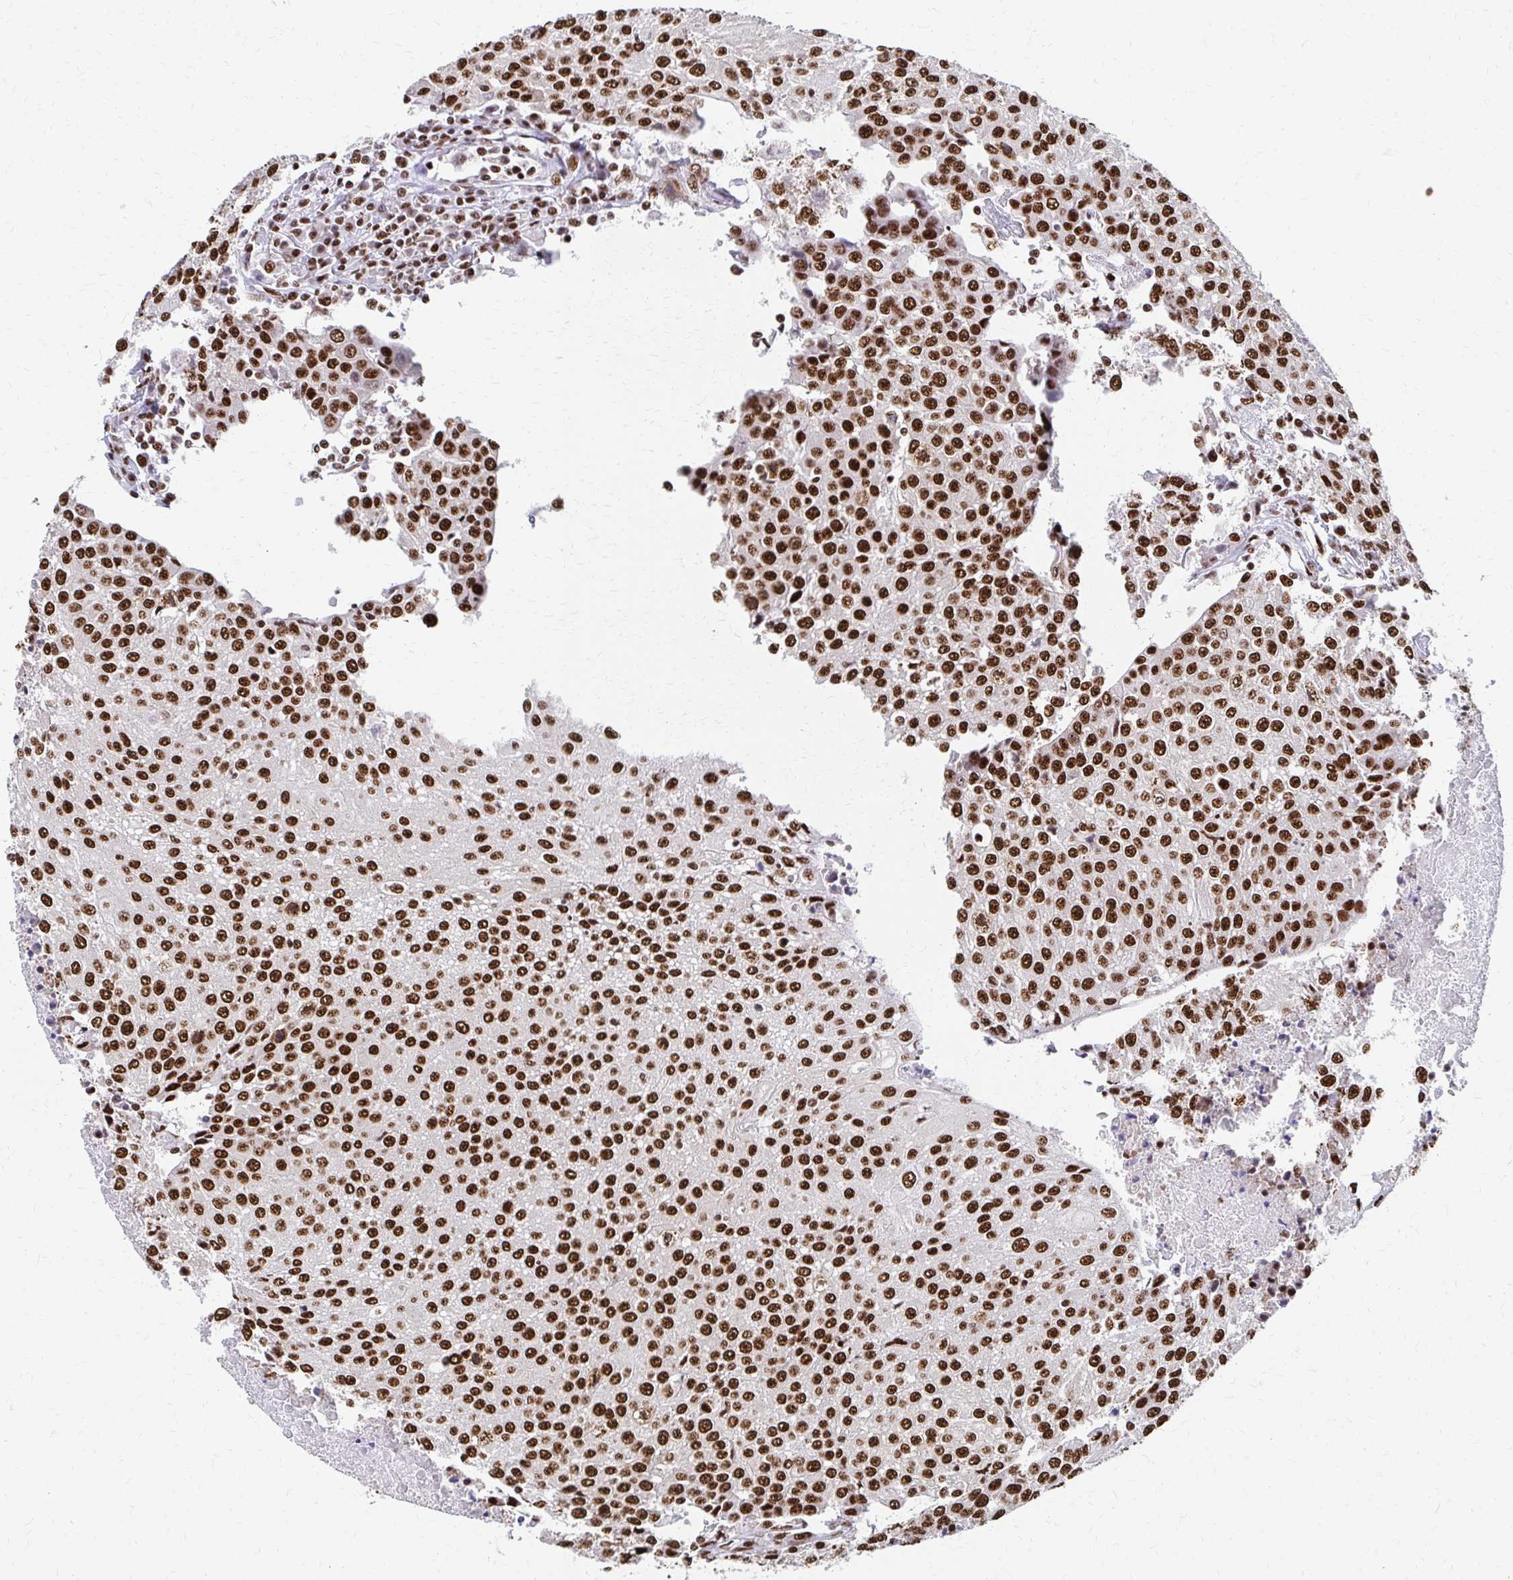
{"staining": {"intensity": "strong", "quantity": ">75%", "location": "nuclear"}, "tissue": "urothelial cancer", "cell_type": "Tumor cells", "image_type": "cancer", "snomed": [{"axis": "morphology", "description": "Urothelial carcinoma, High grade"}, {"axis": "topography", "description": "Urinary bladder"}], "caption": "This micrograph demonstrates urothelial cancer stained with IHC to label a protein in brown. The nuclear of tumor cells show strong positivity for the protein. Nuclei are counter-stained blue.", "gene": "CNKSR3", "patient": {"sex": "female", "age": 85}}